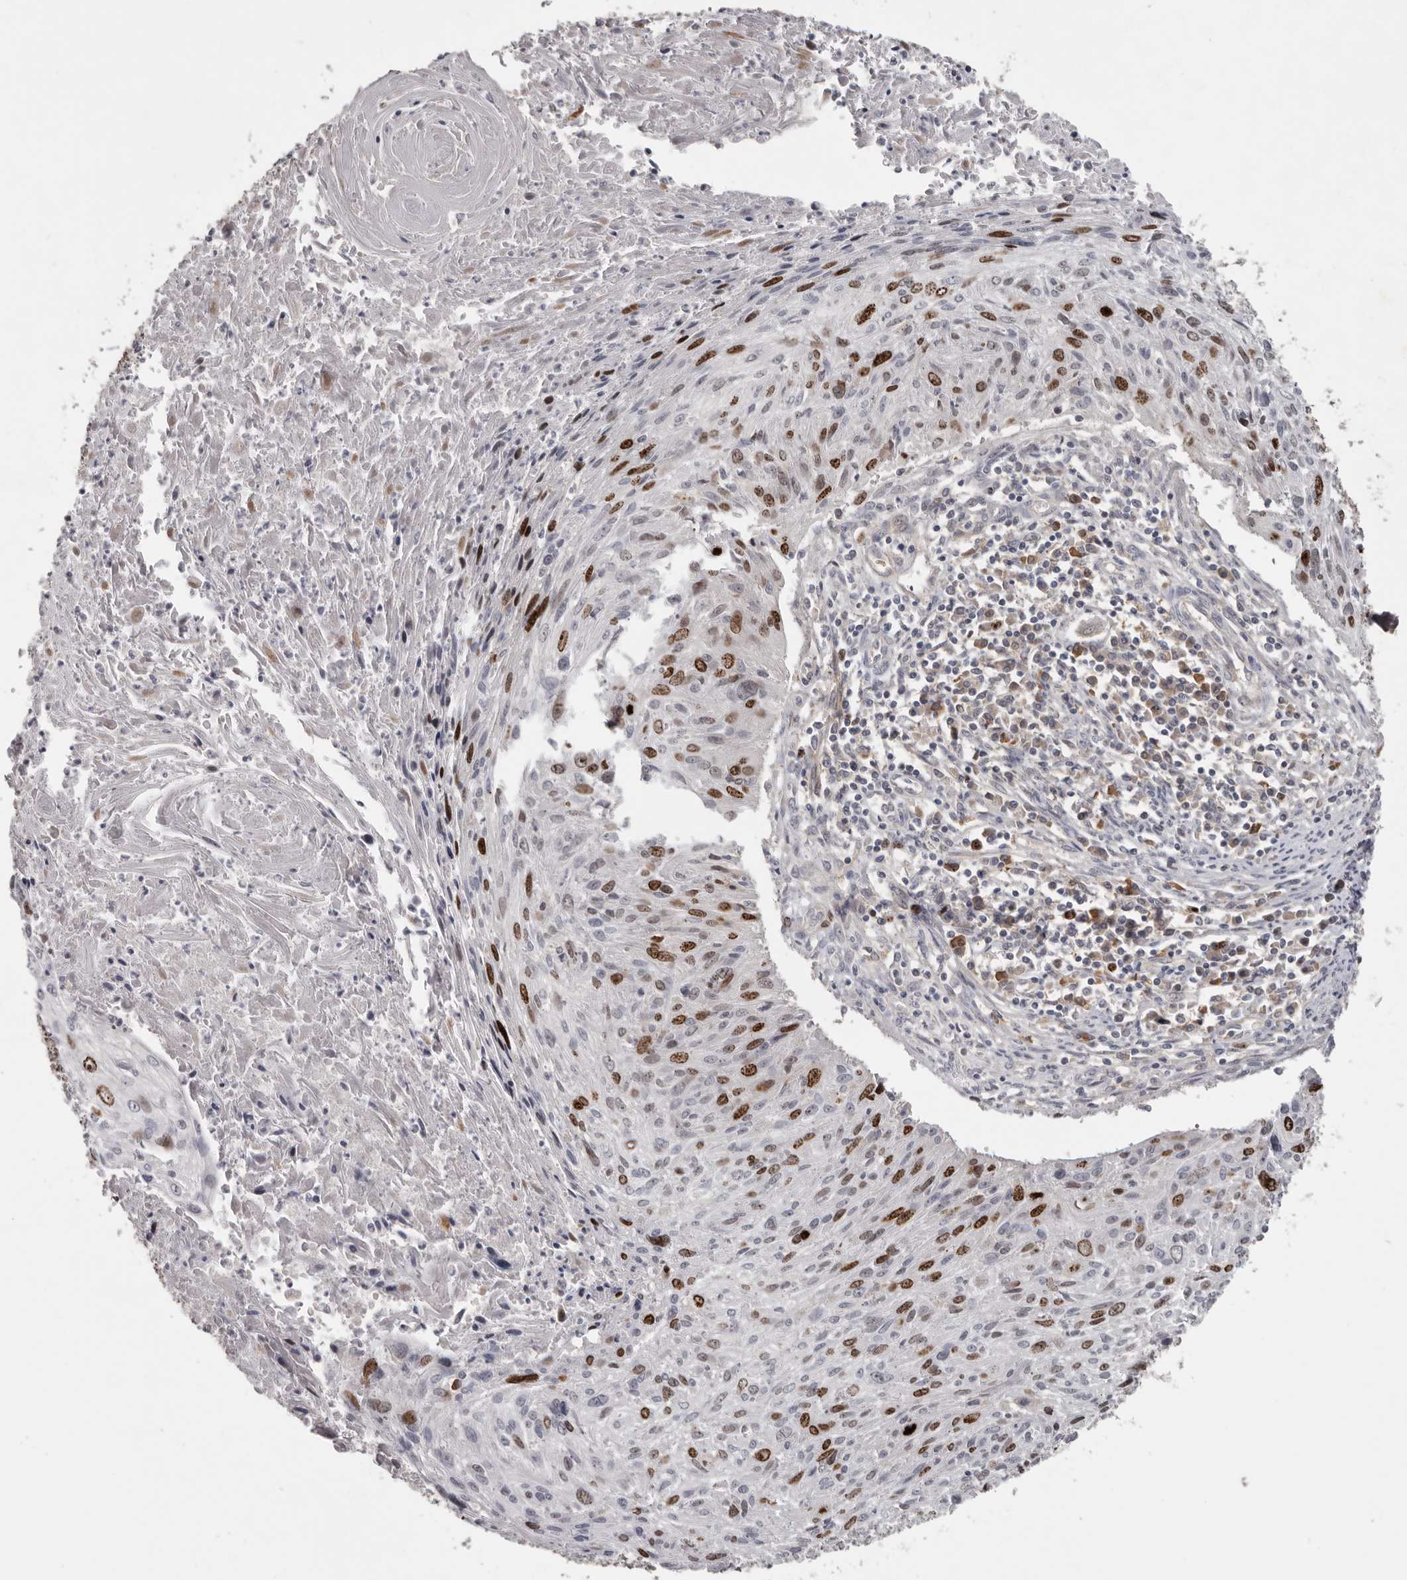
{"staining": {"intensity": "strong", "quantity": "25%-75%", "location": "nuclear"}, "tissue": "cervical cancer", "cell_type": "Tumor cells", "image_type": "cancer", "snomed": [{"axis": "morphology", "description": "Squamous cell carcinoma, NOS"}, {"axis": "topography", "description": "Cervix"}], "caption": "This is an image of immunohistochemistry staining of cervical squamous cell carcinoma, which shows strong expression in the nuclear of tumor cells.", "gene": "CDCA8", "patient": {"sex": "female", "age": 51}}